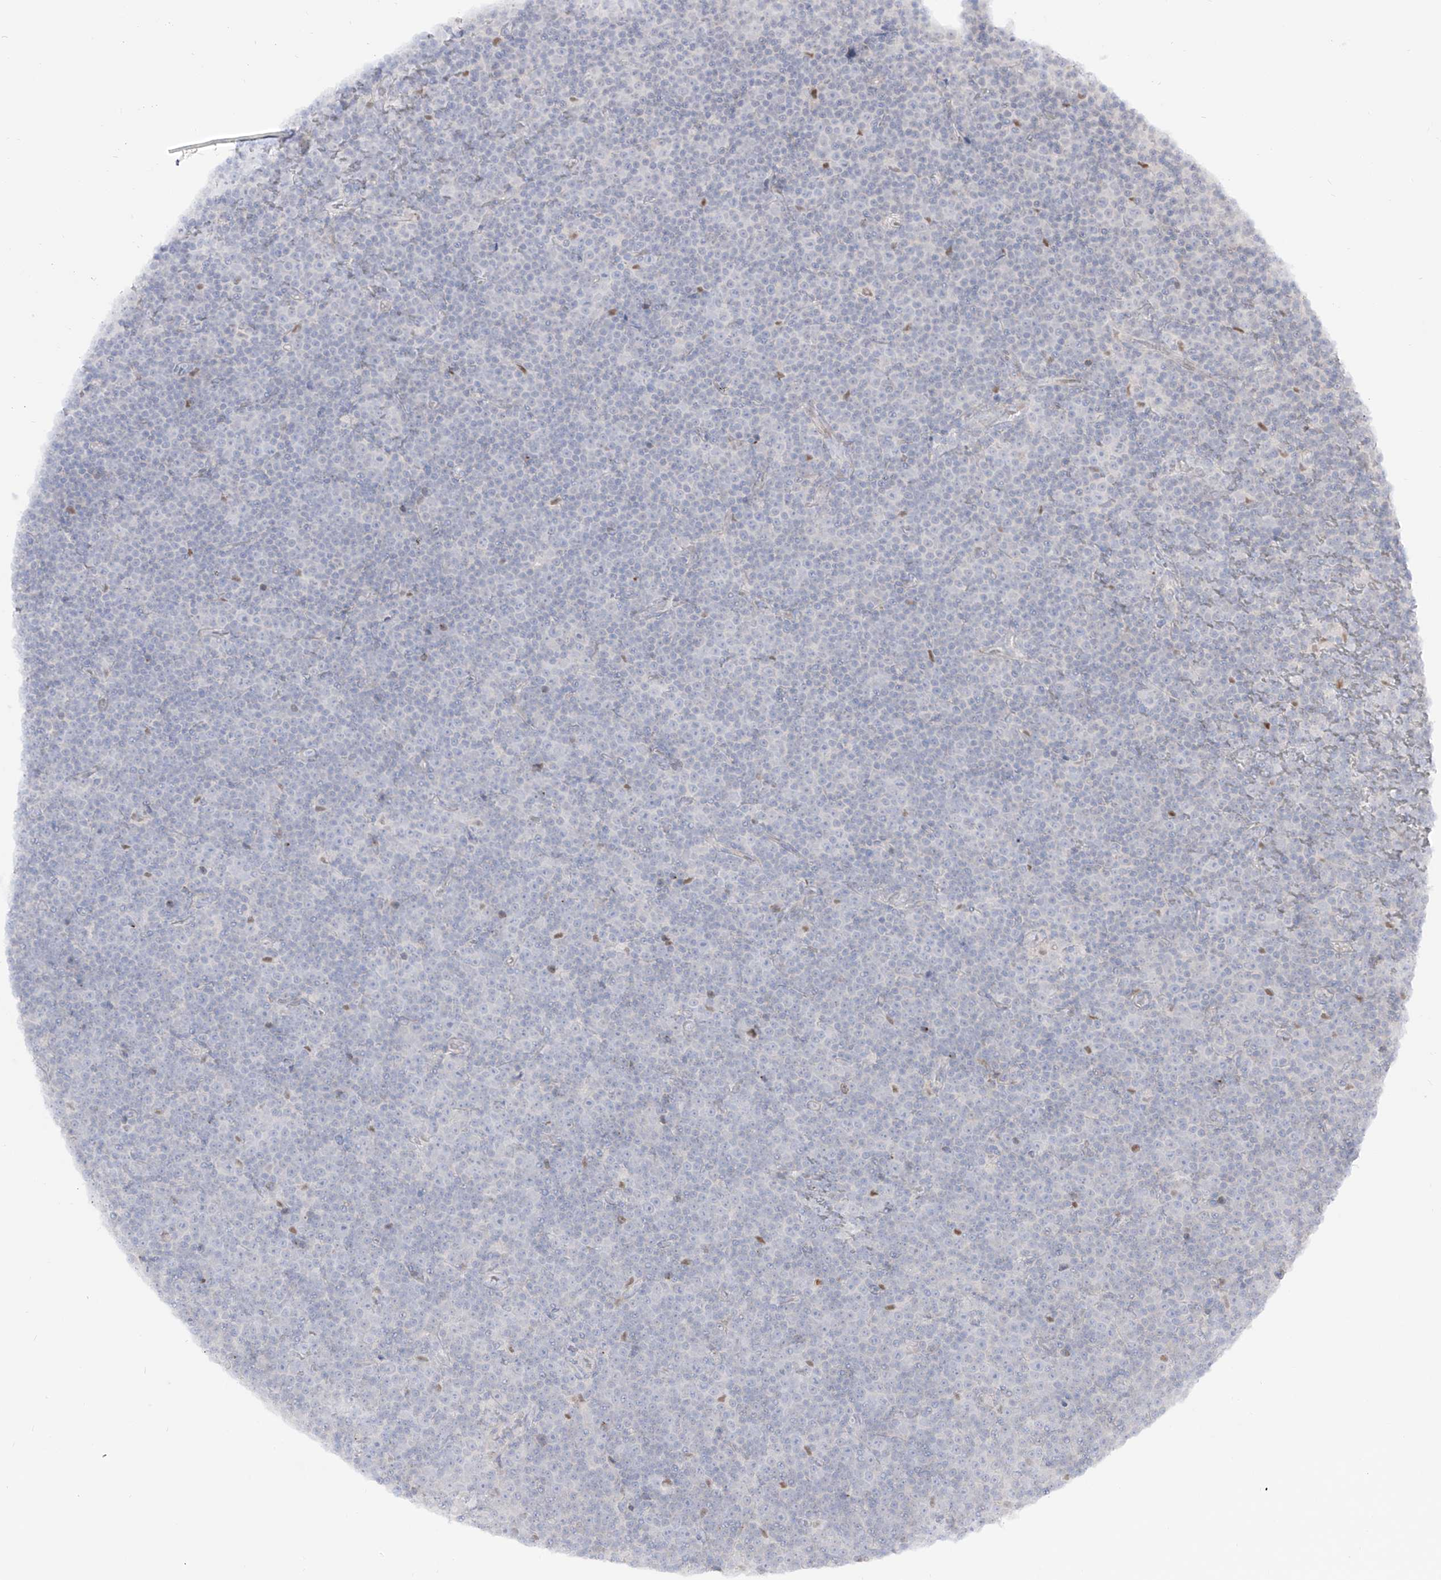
{"staining": {"intensity": "negative", "quantity": "none", "location": "none"}, "tissue": "lymphoma", "cell_type": "Tumor cells", "image_type": "cancer", "snomed": [{"axis": "morphology", "description": "Malignant lymphoma, non-Hodgkin's type, Low grade"}, {"axis": "topography", "description": "Lymph node"}], "caption": "DAB immunohistochemical staining of low-grade malignant lymphoma, non-Hodgkin's type shows no significant expression in tumor cells.", "gene": "DMKN", "patient": {"sex": "female", "age": 67}}